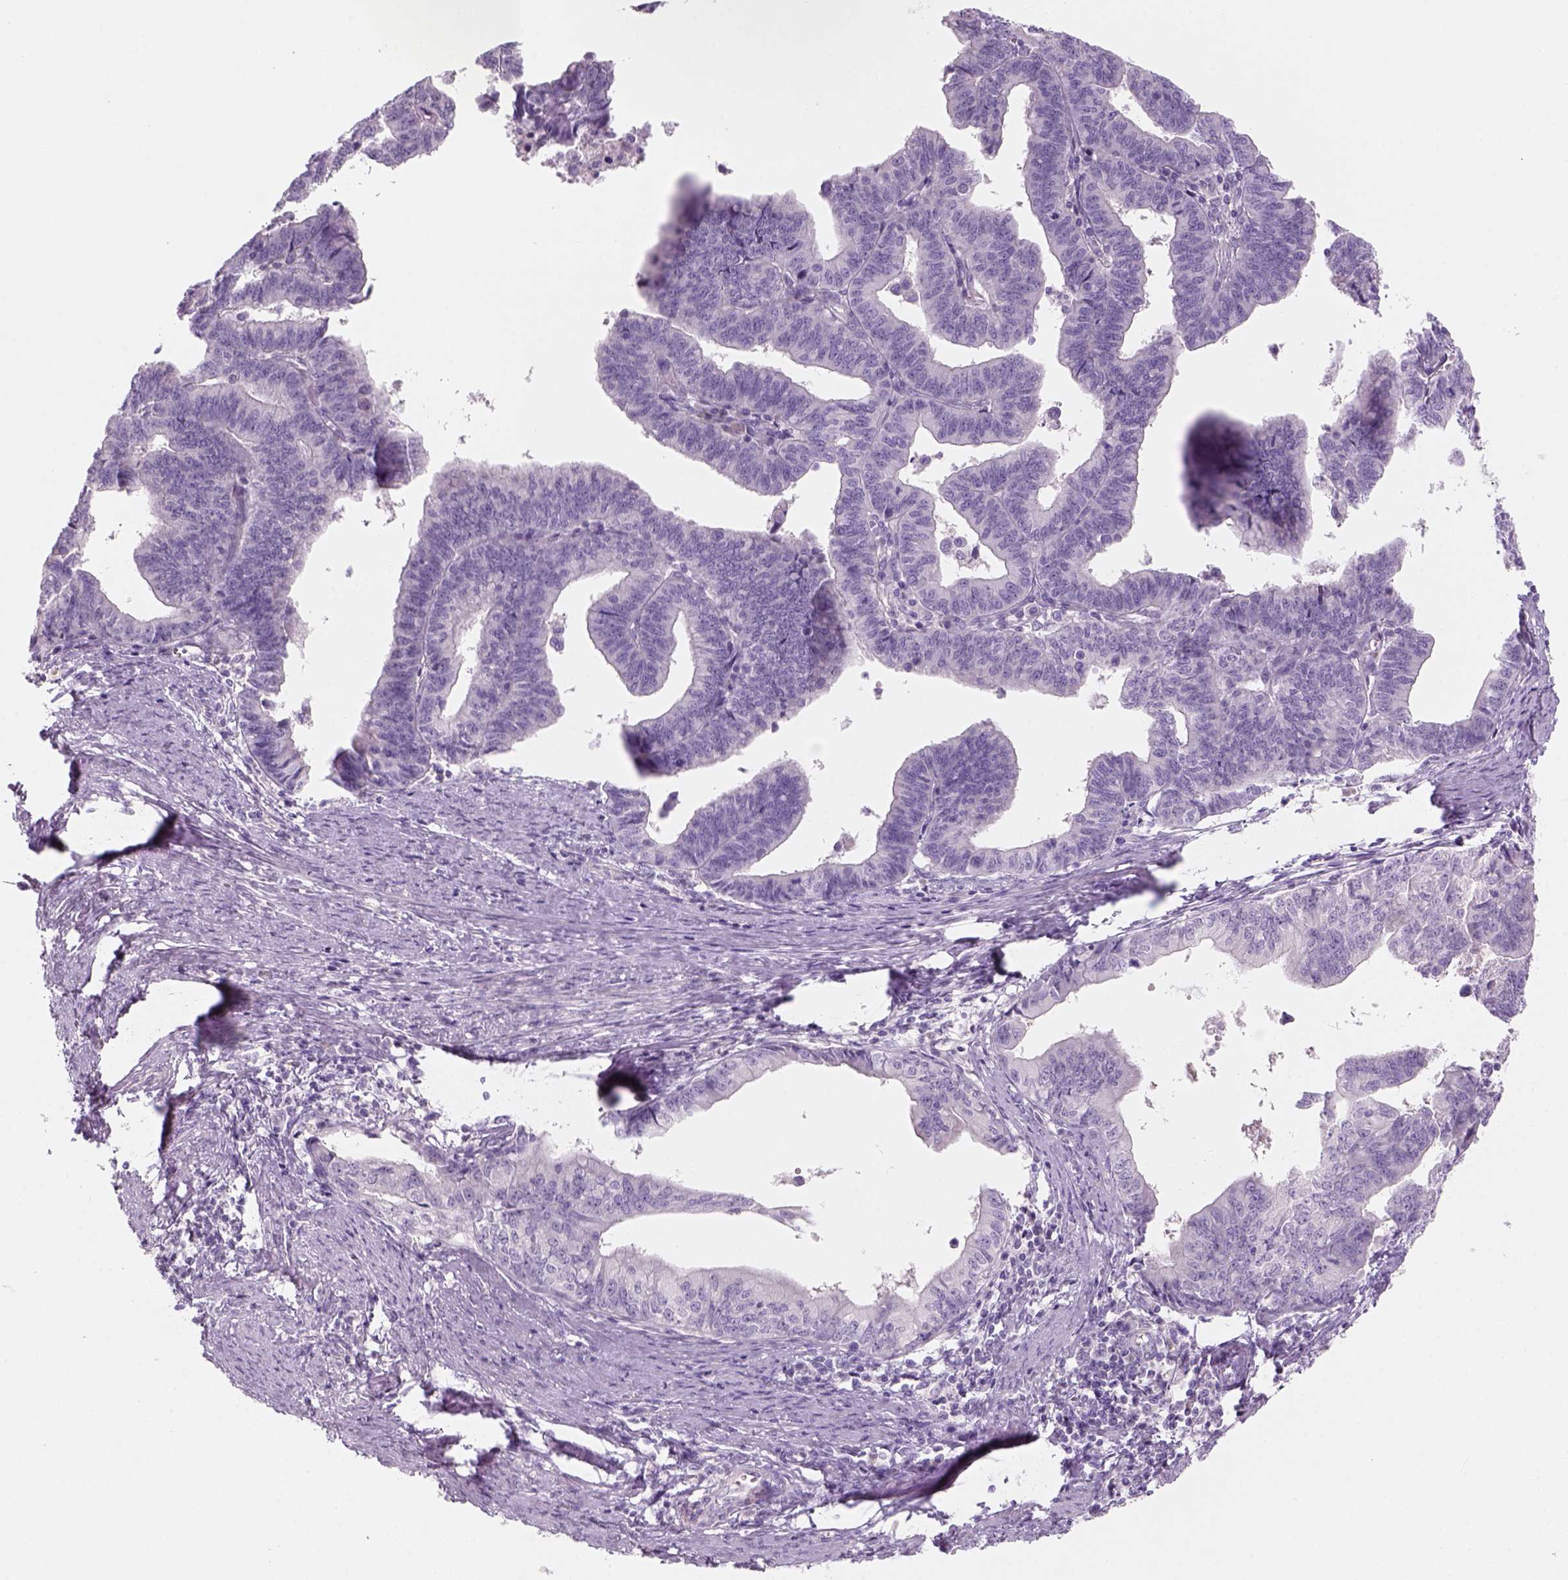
{"staining": {"intensity": "negative", "quantity": "none", "location": "none"}, "tissue": "endometrial cancer", "cell_type": "Tumor cells", "image_type": "cancer", "snomed": [{"axis": "morphology", "description": "Adenocarcinoma, NOS"}, {"axis": "topography", "description": "Endometrium"}], "caption": "This is an immunohistochemistry (IHC) micrograph of endometrial adenocarcinoma. There is no staining in tumor cells.", "gene": "KRT25", "patient": {"sex": "female", "age": 65}}